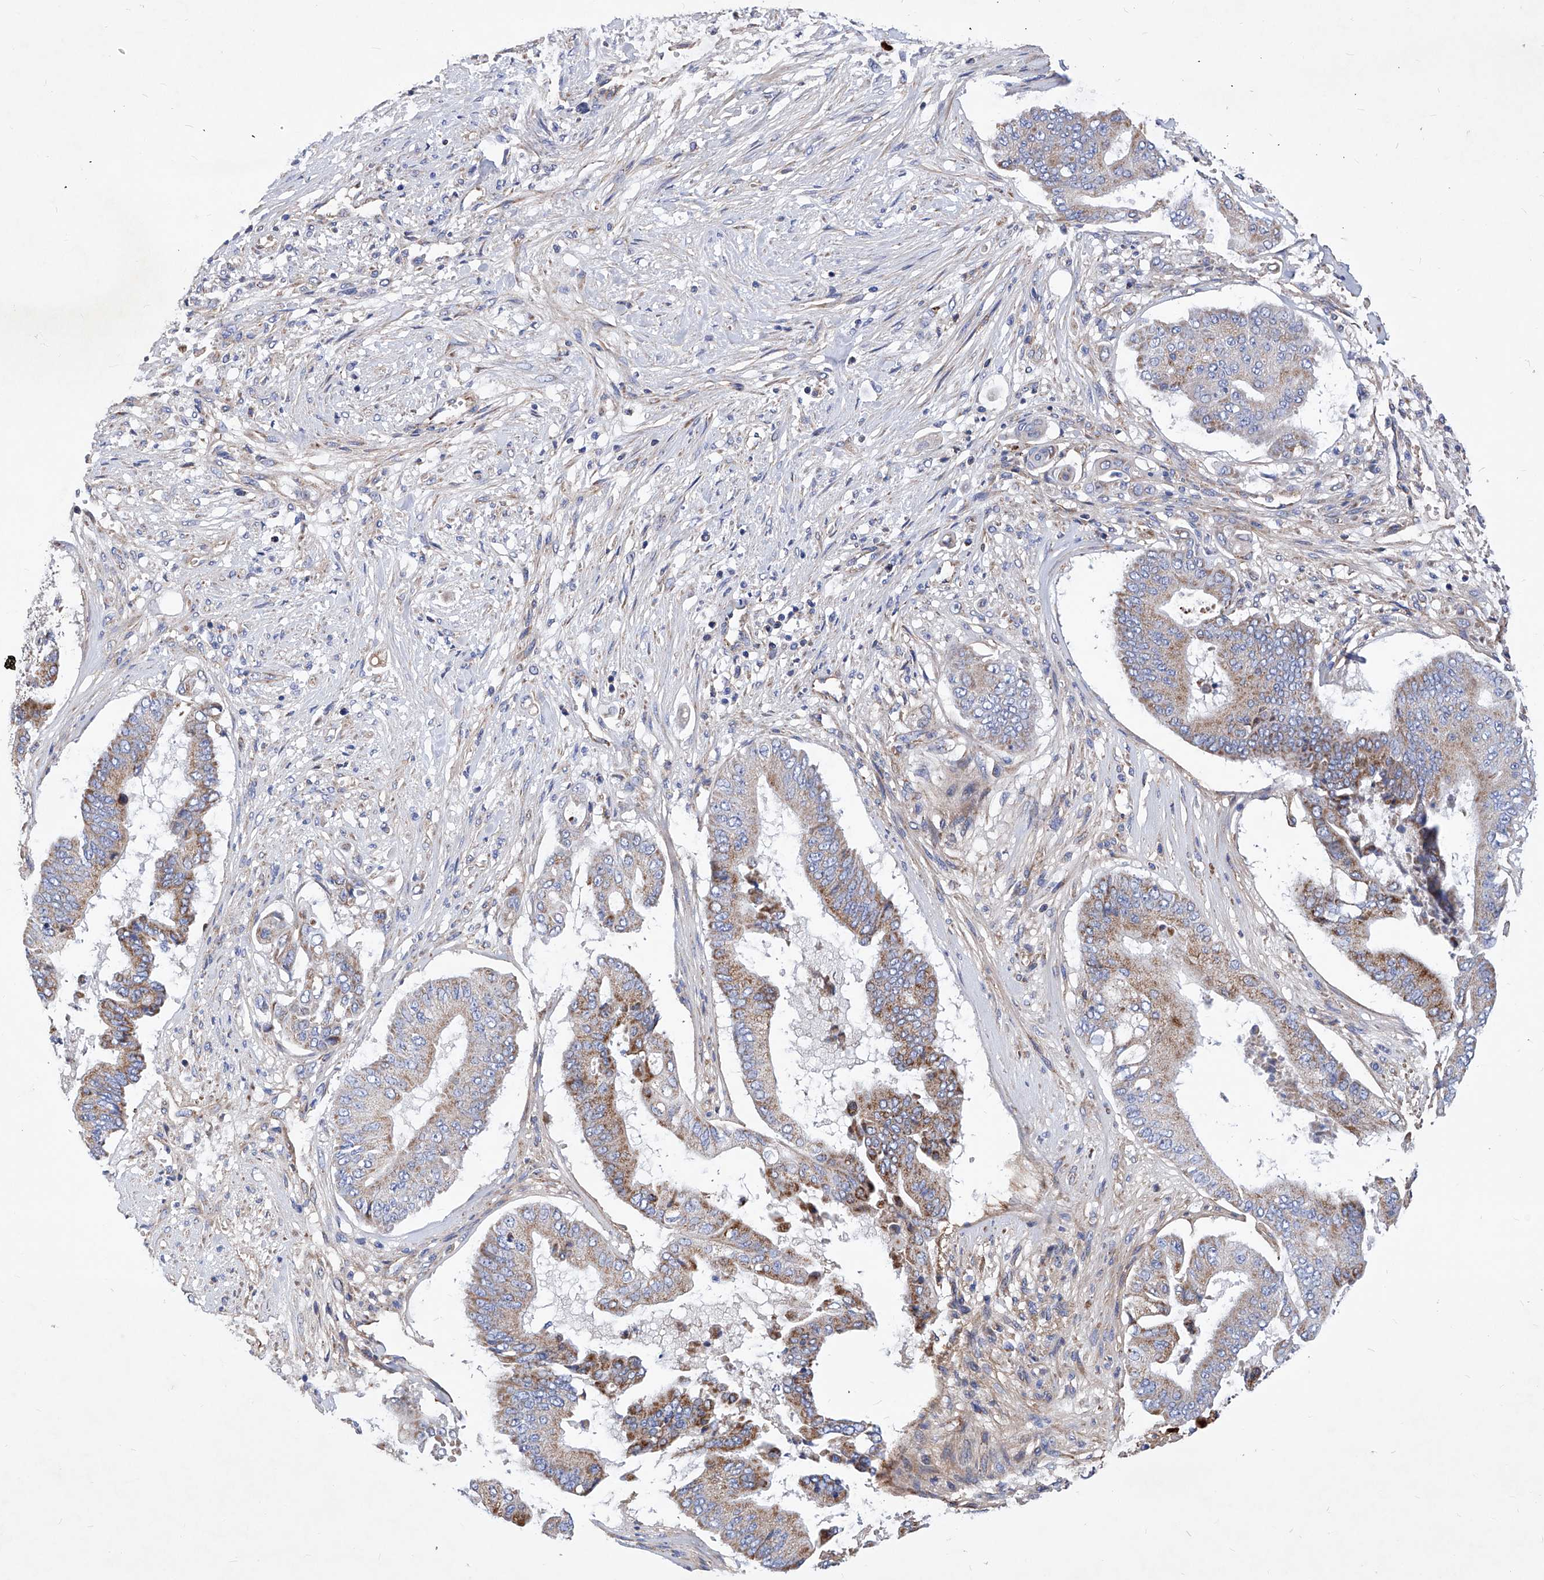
{"staining": {"intensity": "moderate", "quantity": ">75%", "location": "cytoplasmic/membranous"}, "tissue": "pancreatic cancer", "cell_type": "Tumor cells", "image_type": "cancer", "snomed": [{"axis": "morphology", "description": "Adenocarcinoma, NOS"}, {"axis": "topography", "description": "Pancreas"}], "caption": "Brown immunohistochemical staining in human pancreatic cancer (adenocarcinoma) demonstrates moderate cytoplasmic/membranous staining in about >75% of tumor cells.", "gene": "HRNR", "patient": {"sex": "female", "age": 77}}